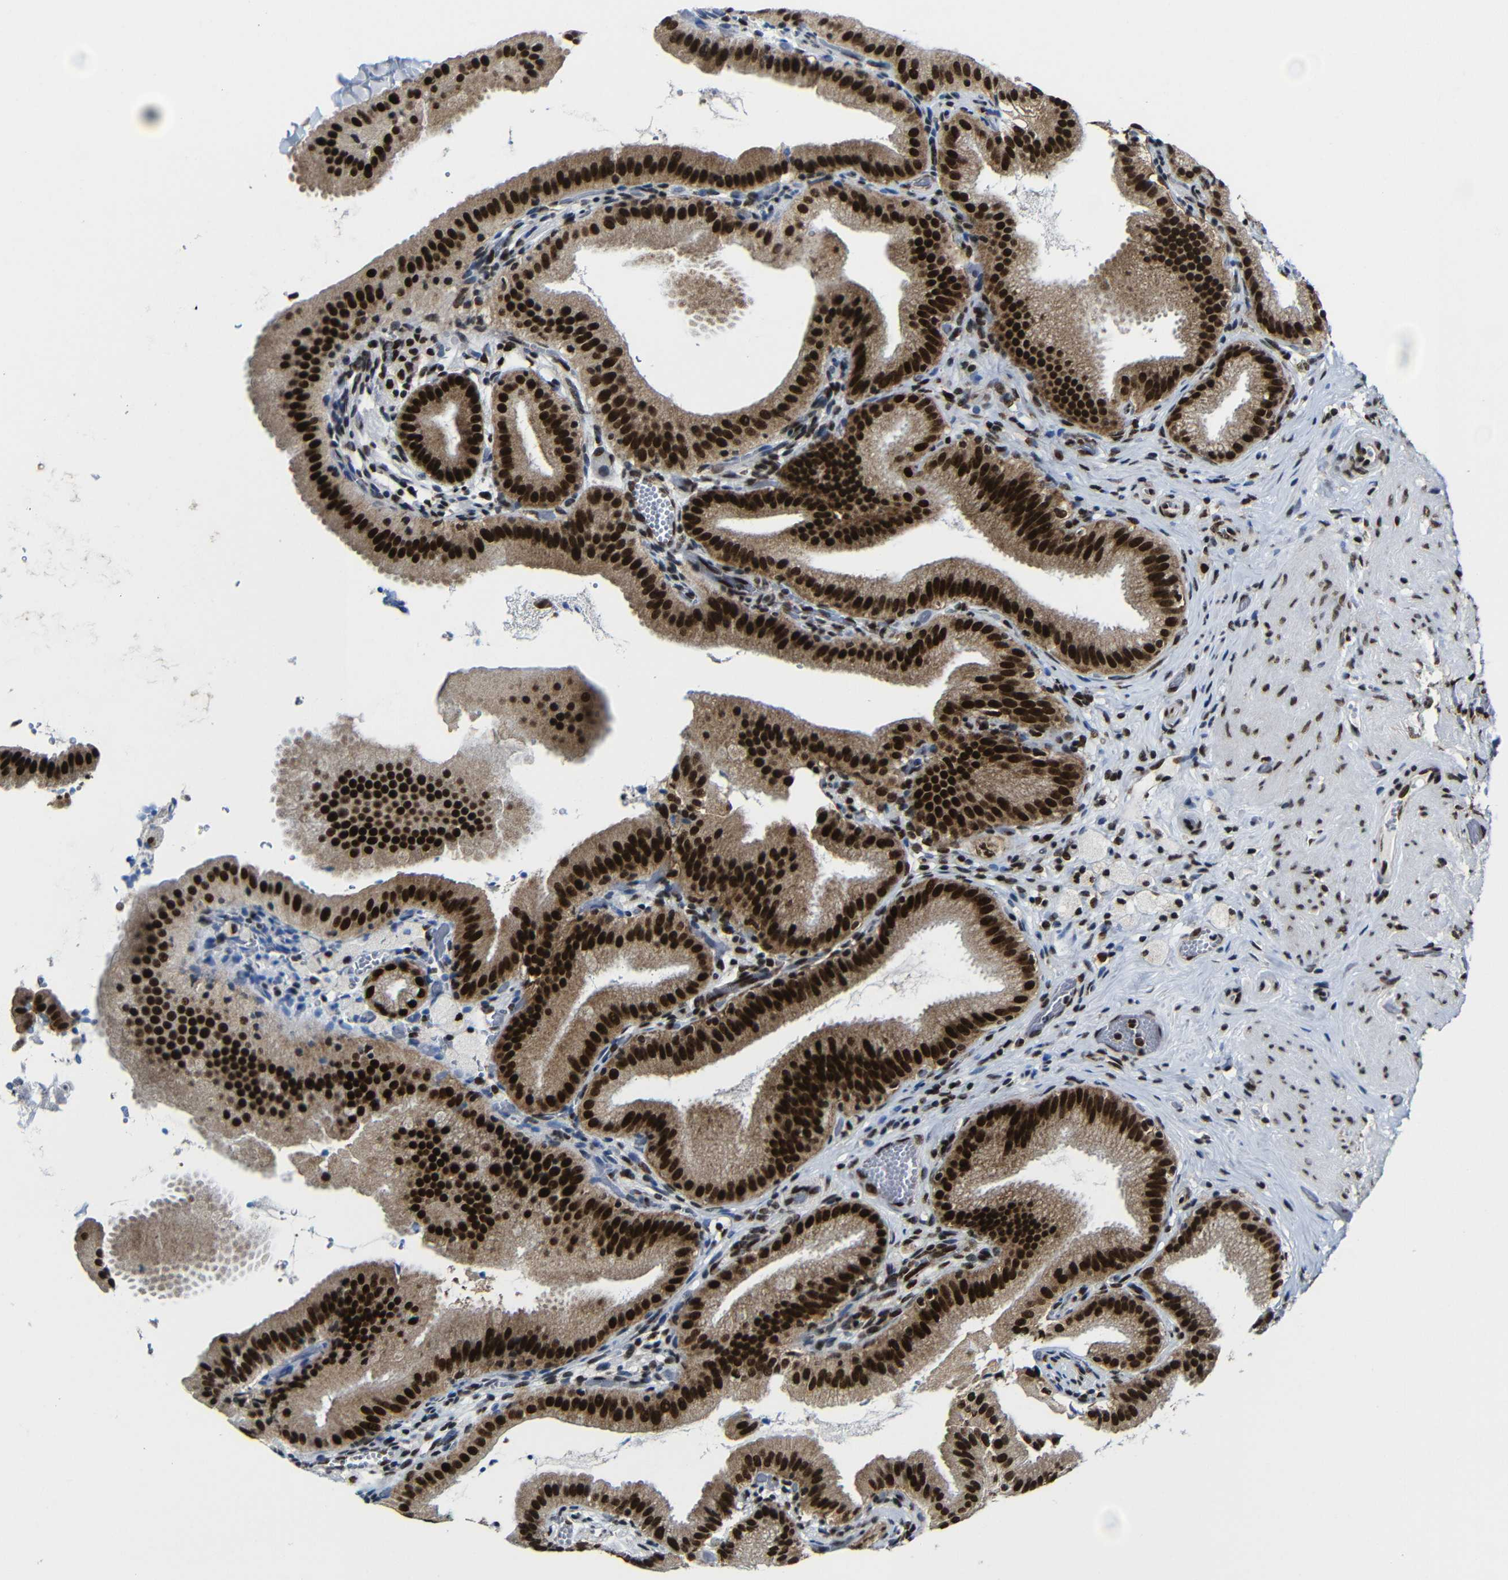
{"staining": {"intensity": "strong", "quantity": ">75%", "location": "nuclear"}, "tissue": "gallbladder", "cell_type": "Glandular cells", "image_type": "normal", "snomed": [{"axis": "morphology", "description": "Normal tissue, NOS"}, {"axis": "topography", "description": "Gallbladder"}], "caption": "This photomicrograph demonstrates IHC staining of benign gallbladder, with high strong nuclear positivity in approximately >75% of glandular cells.", "gene": "PTBP1", "patient": {"sex": "male", "age": 54}}